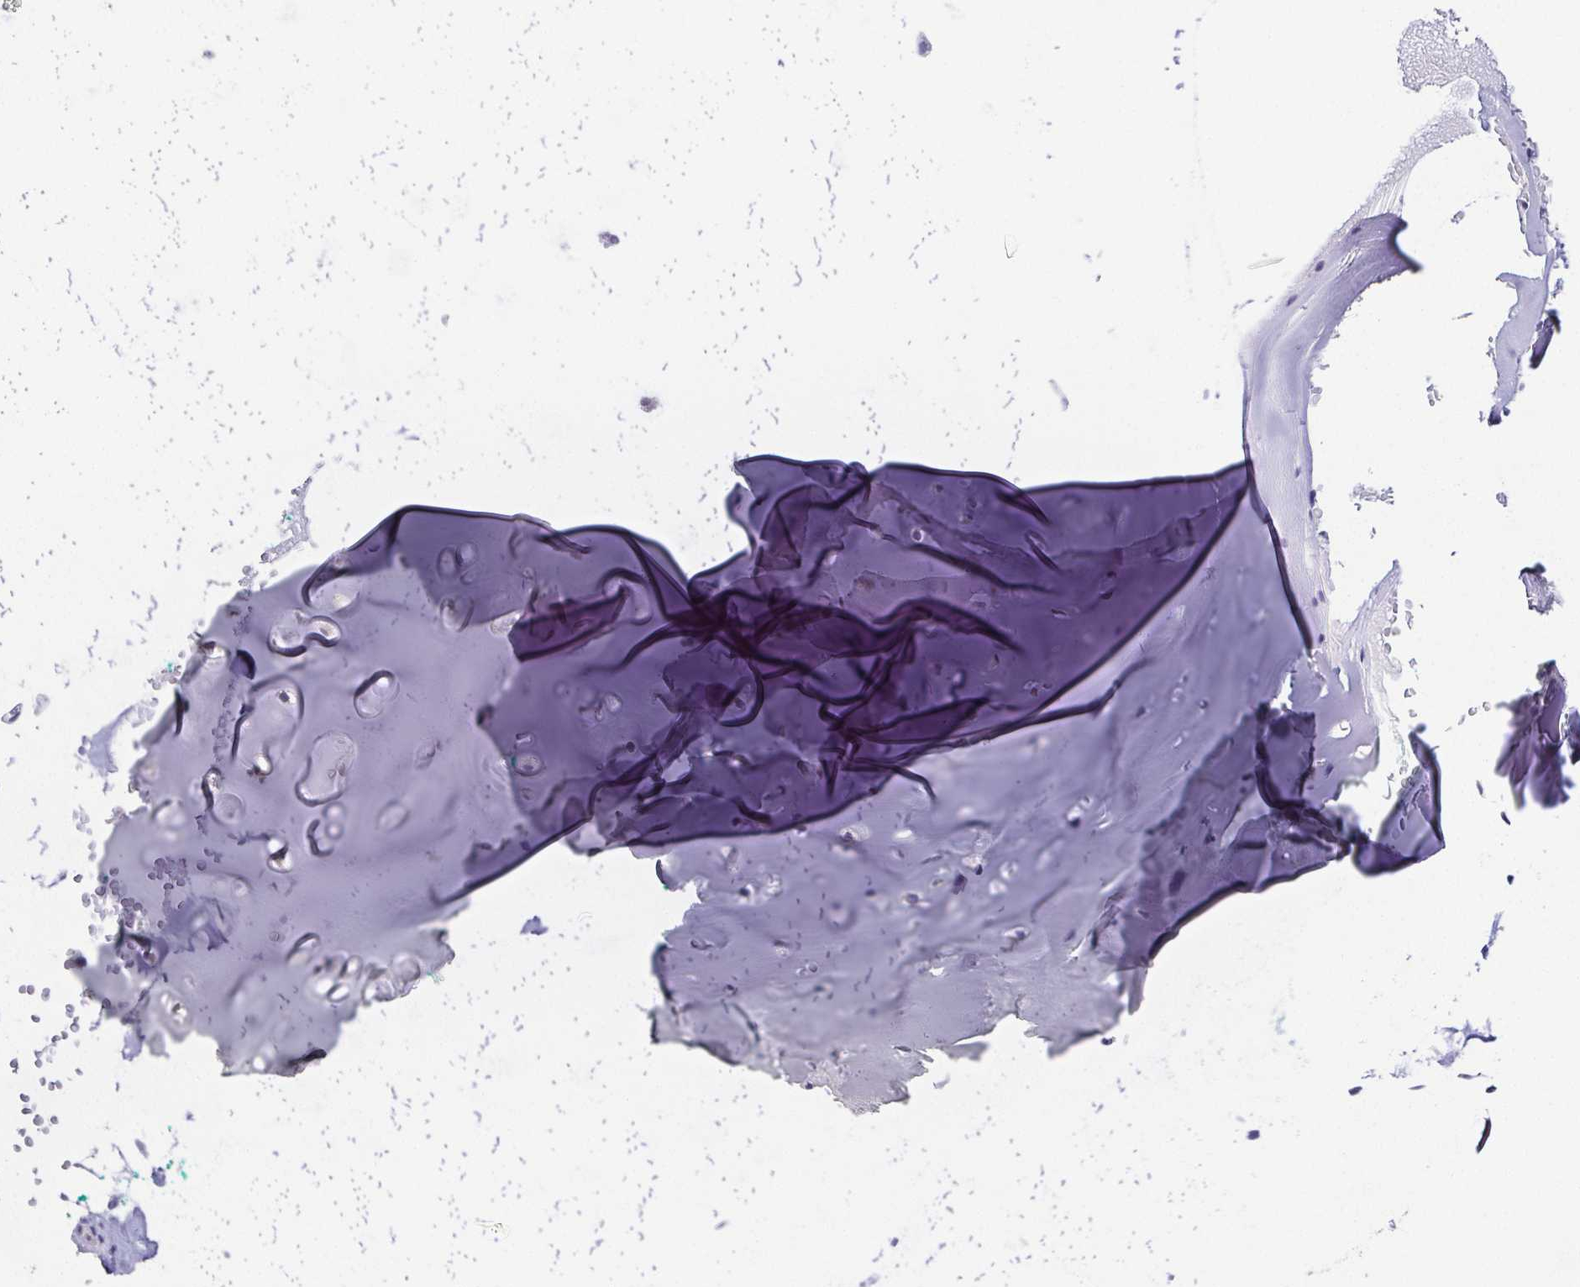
{"staining": {"intensity": "negative", "quantity": "none", "location": "none"}, "tissue": "adipose tissue", "cell_type": "Adipocytes", "image_type": "normal", "snomed": [{"axis": "morphology", "description": "Normal tissue, NOS"}, {"axis": "morphology", "description": "Basal cell carcinoma"}, {"axis": "topography", "description": "Cartilage tissue"}, {"axis": "topography", "description": "Nasopharynx"}, {"axis": "topography", "description": "Oral tissue"}], "caption": "Adipocytes show no significant protein staining in normal adipose tissue. (DAB immunohistochemistry with hematoxylin counter stain).", "gene": "PRR27", "patient": {"sex": "female", "age": 77}}